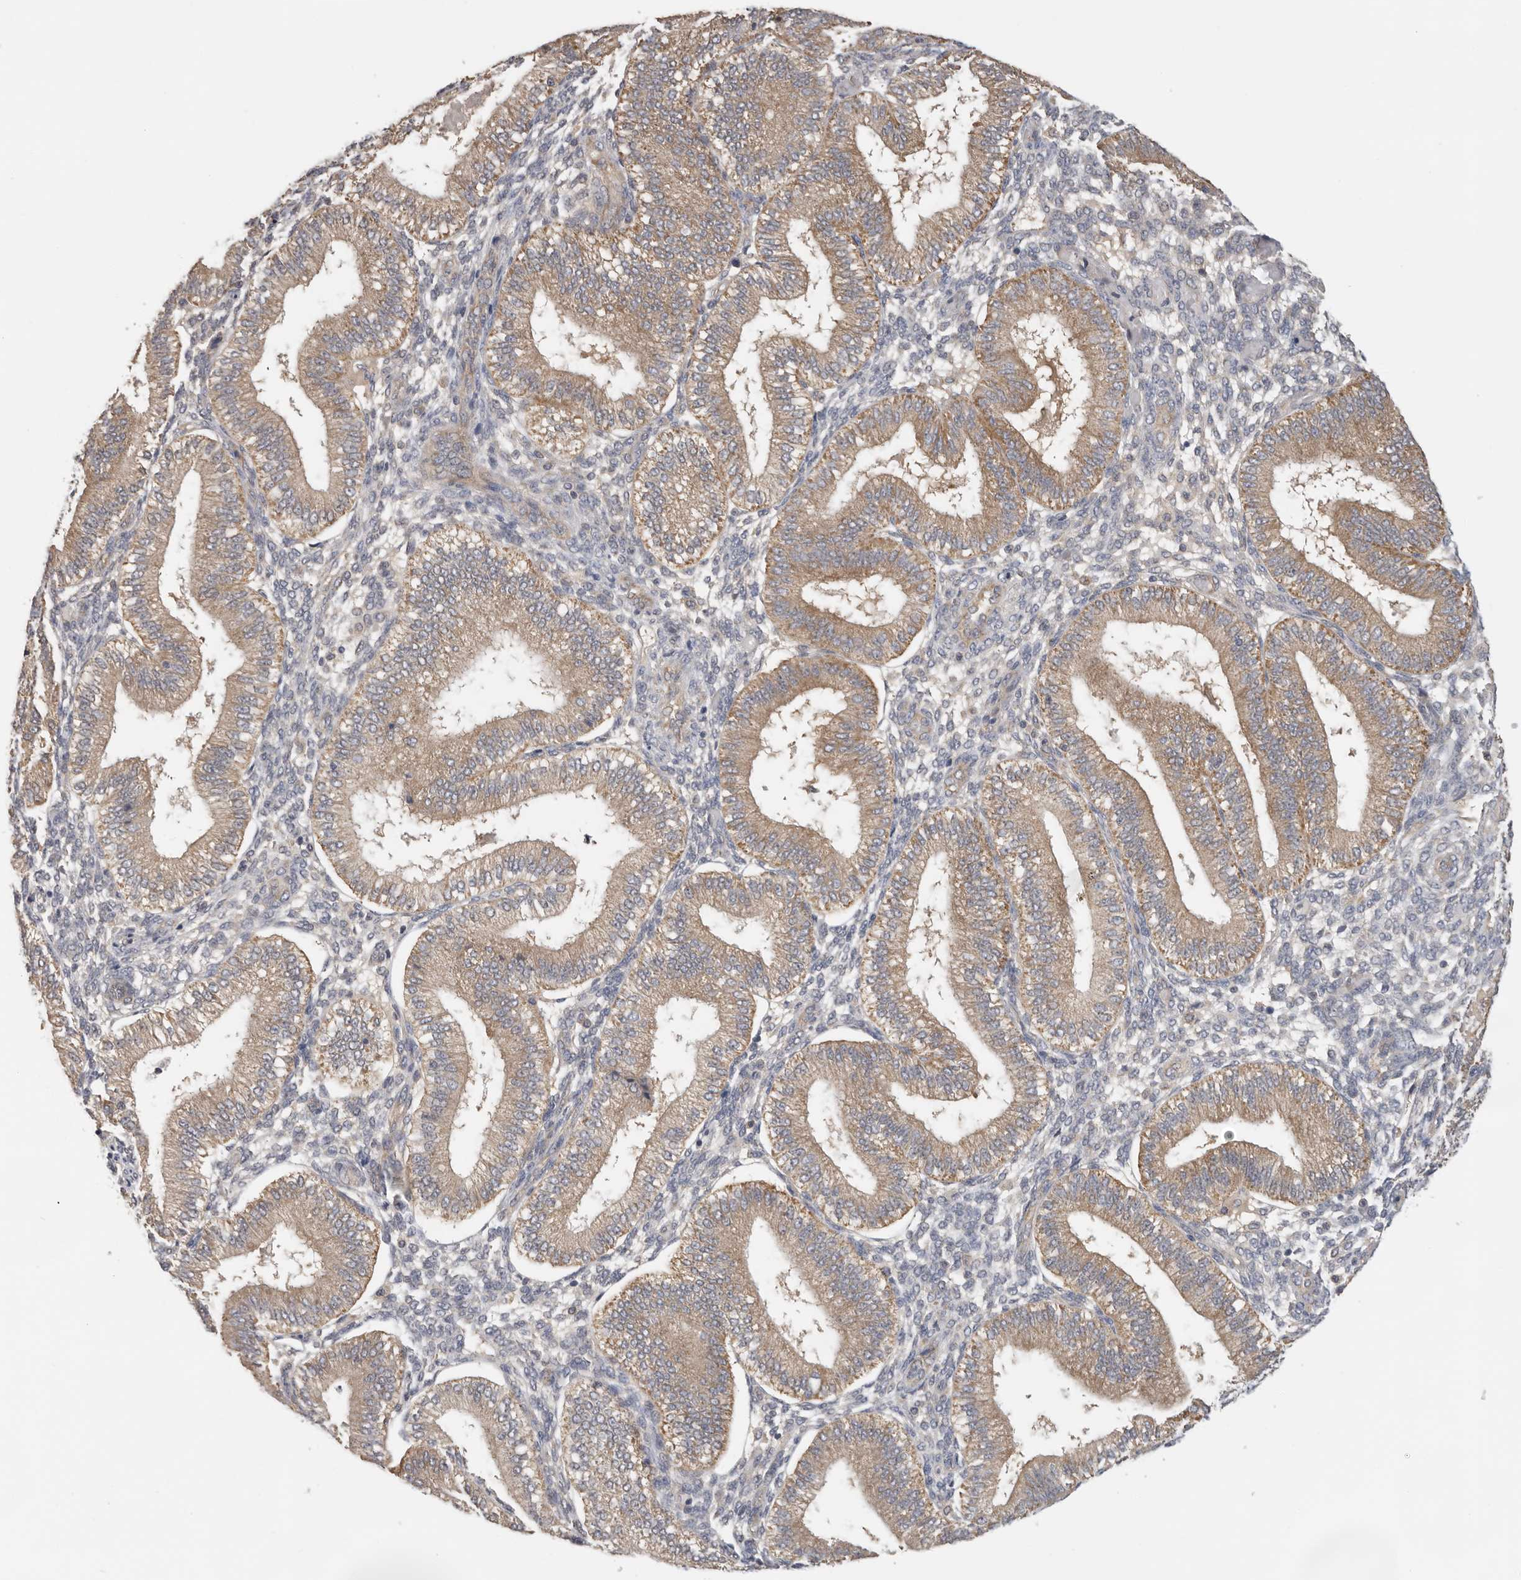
{"staining": {"intensity": "weak", "quantity": "<25%", "location": "cytoplasmic/membranous"}, "tissue": "endometrium", "cell_type": "Cells in endometrial stroma", "image_type": "normal", "snomed": [{"axis": "morphology", "description": "Normal tissue, NOS"}, {"axis": "topography", "description": "Endometrium"}], "caption": "DAB immunohistochemical staining of benign endometrium displays no significant expression in cells in endometrial stroma.", "gene": "PPP1R42", "patient": {"sex": "female", "age": 39}}